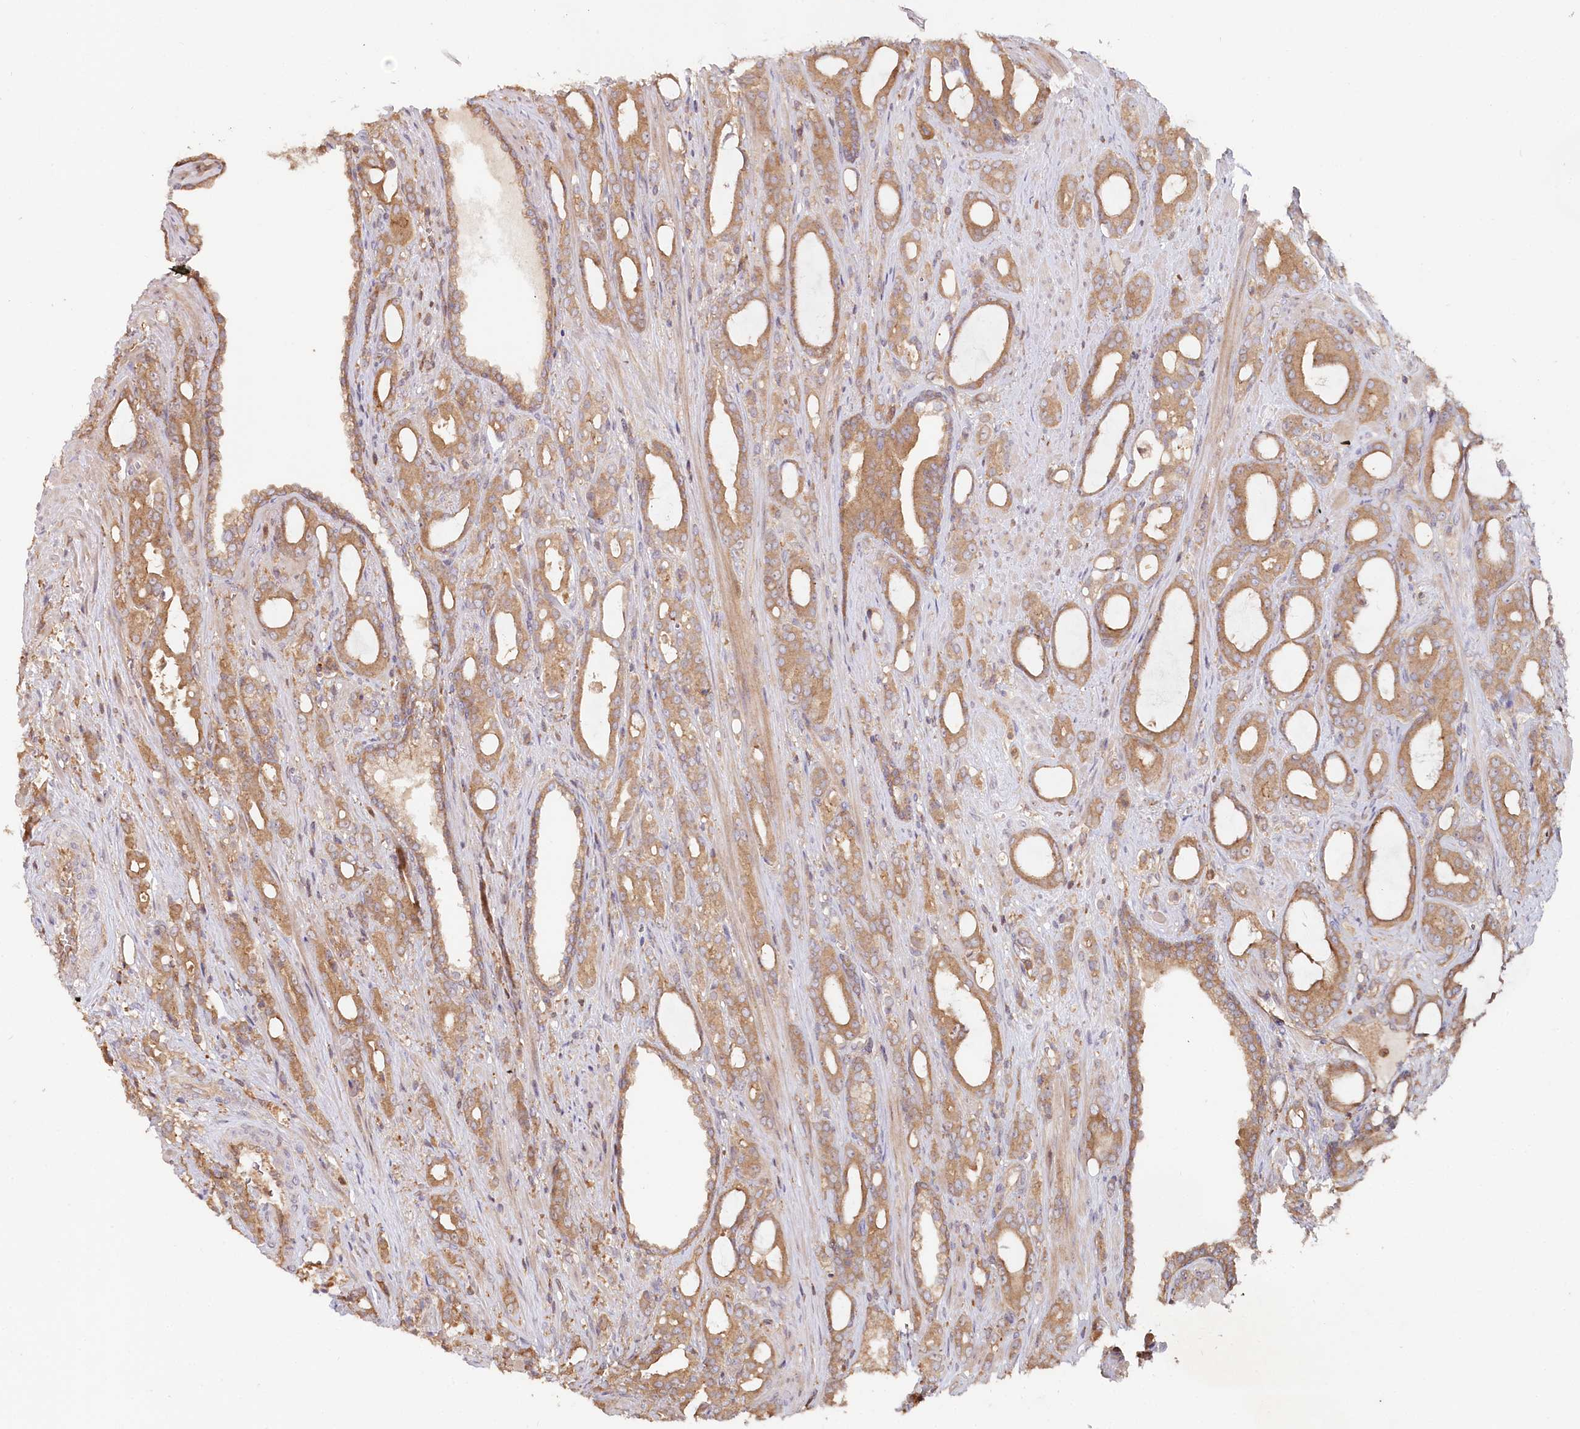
{"staining": {"intensity": "moderate", "quantity": ">75%", "location": "cytoplasmic/membranous"}, "tissue": "prostate cancer", "cell_type": "Tumor cells", "image_type": "cancer", "snomed": [{"axis": "morphology", "description": "Adenocarcinoma, High grade"}, {"axis": "topography", "description": "Prostate"}], "caption": "Immunohistochemistry (IHC) image of human adenocarcinoma (high-grade) (prostate) stained for a protein (brown), which shows medium levels of moderate cytoplasmic/membranous positivity in approximately >75% of tumor cells.", "gene": "HAL", "patient": {"sex": "male", "age": 72}}